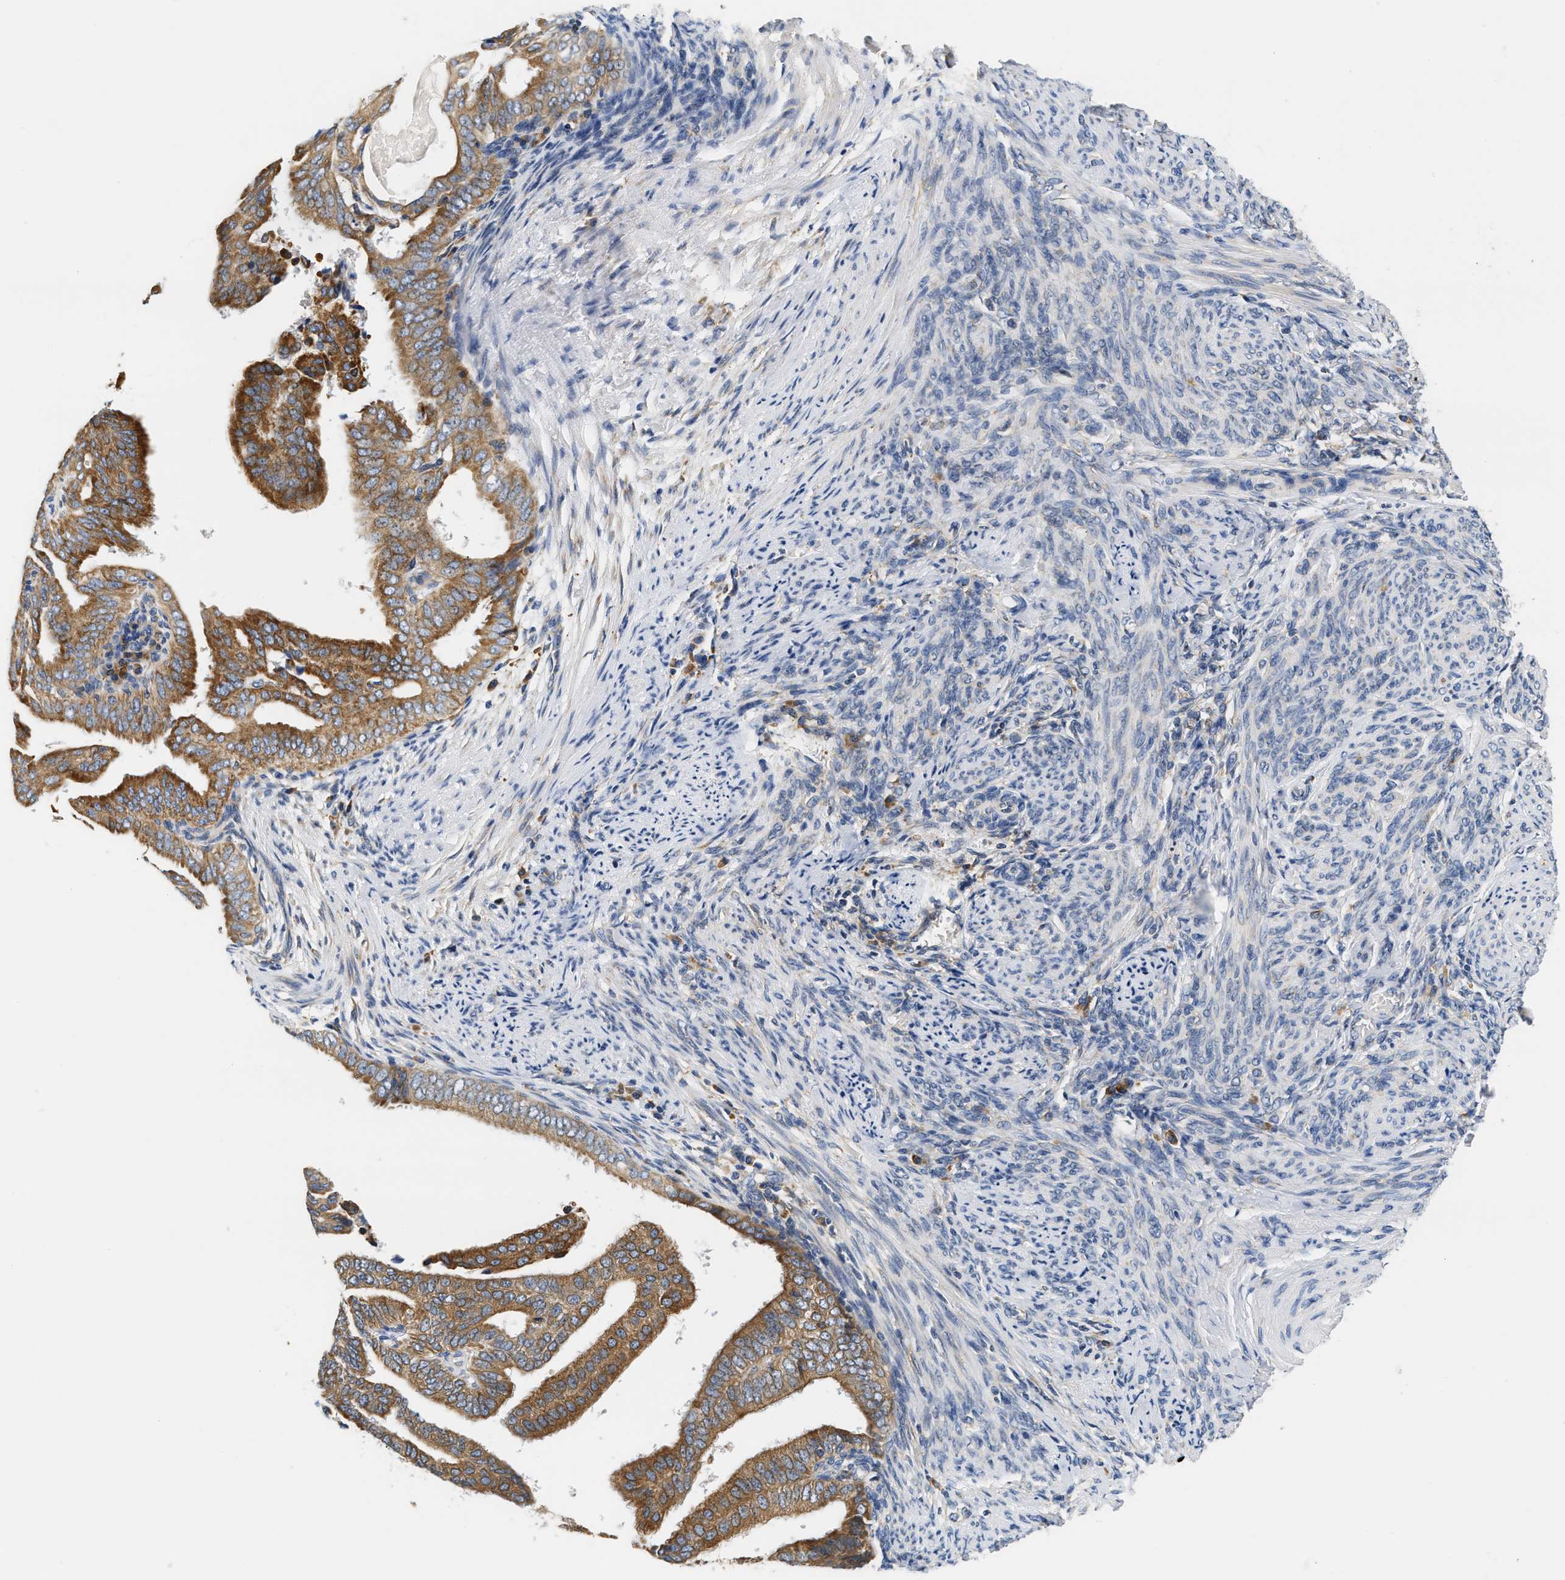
{"staining": {"intensity": "strong", "quantity": ">75%", "location": "cytoplasmic/membranous"}, "tissue": "endometrial cancer", "cell_type": "Tumor cells", "image_type": "cancer", "snomed": [{"axis": "morphology", "description": "Adenocarcinoma, NOS"}, {"axis": "topography", "description": "Endometrium"}], "caption": "Human endometrial cancer (adenocarcinoma) stained for a protein (brown) shows strong cytoplasmic/membranous positive positivity in about >75% of tumor cells.", "gene": "HDHD3", "patient": {"sex": "female", "age": 58}}